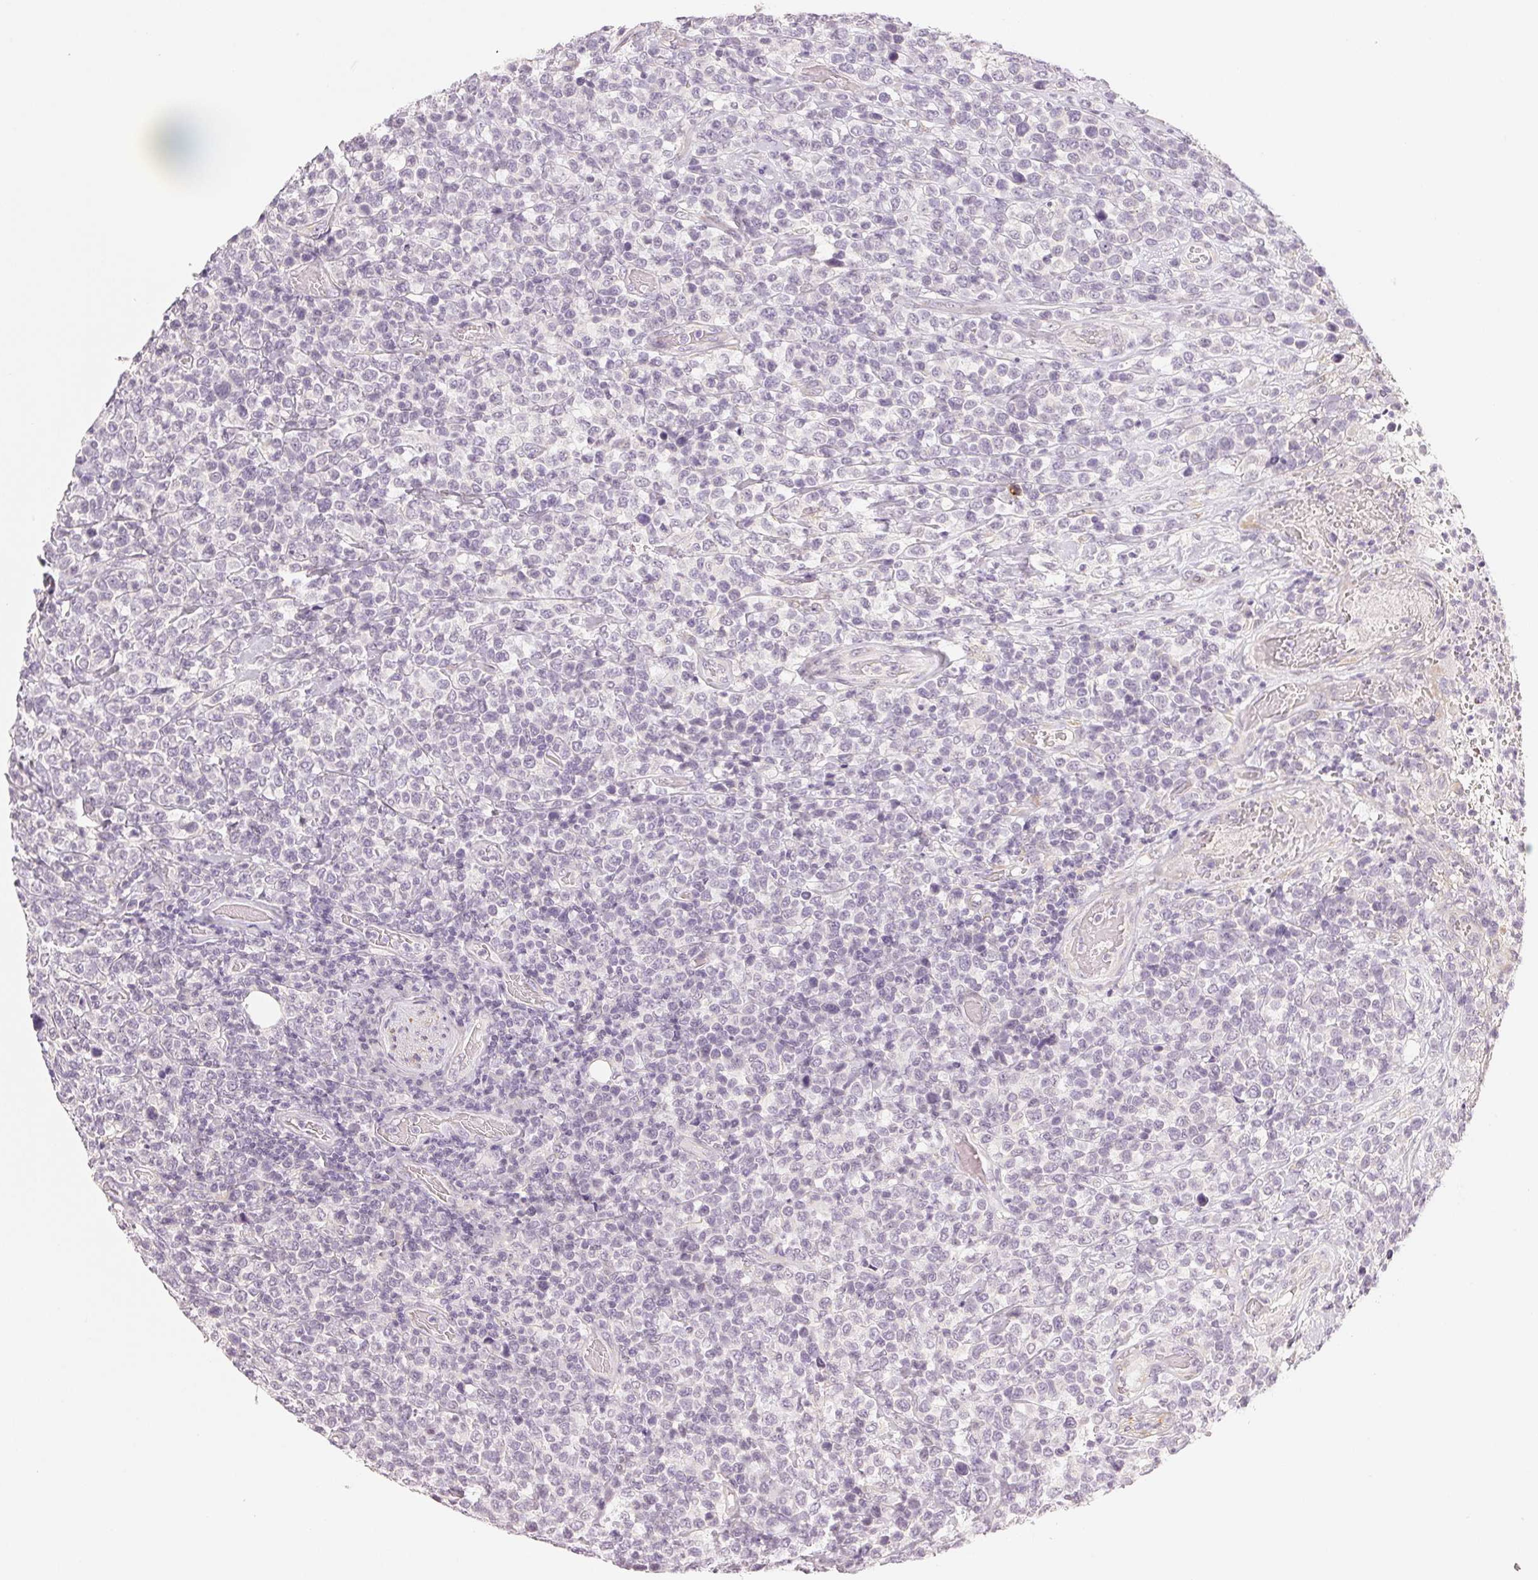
{"staining": {"intensity": "negative", "quantity": "none", "location": "none"}, "tissue": "lymphoma", "cell_type": "Tumor cells", "image_type": "cancer", "snomed": [{"axis": "morphology", "description": "Malignant lymphoma, non-Hodgkin's type, High grade"}, {"axis": "topography", "description": "Soft tissue"}], "caption": "Tumor cells show no significant positivity in high-grade malignant lymphoma, non-Hodgkin's type. The staining is performed using DAB (3,3'-diaminobenzidine) brown chromogen with nuclei counter-stained in using hematoxylin.", "gene": "MAP1LC3A", "patient": {"sex": "female", "age": 56}}